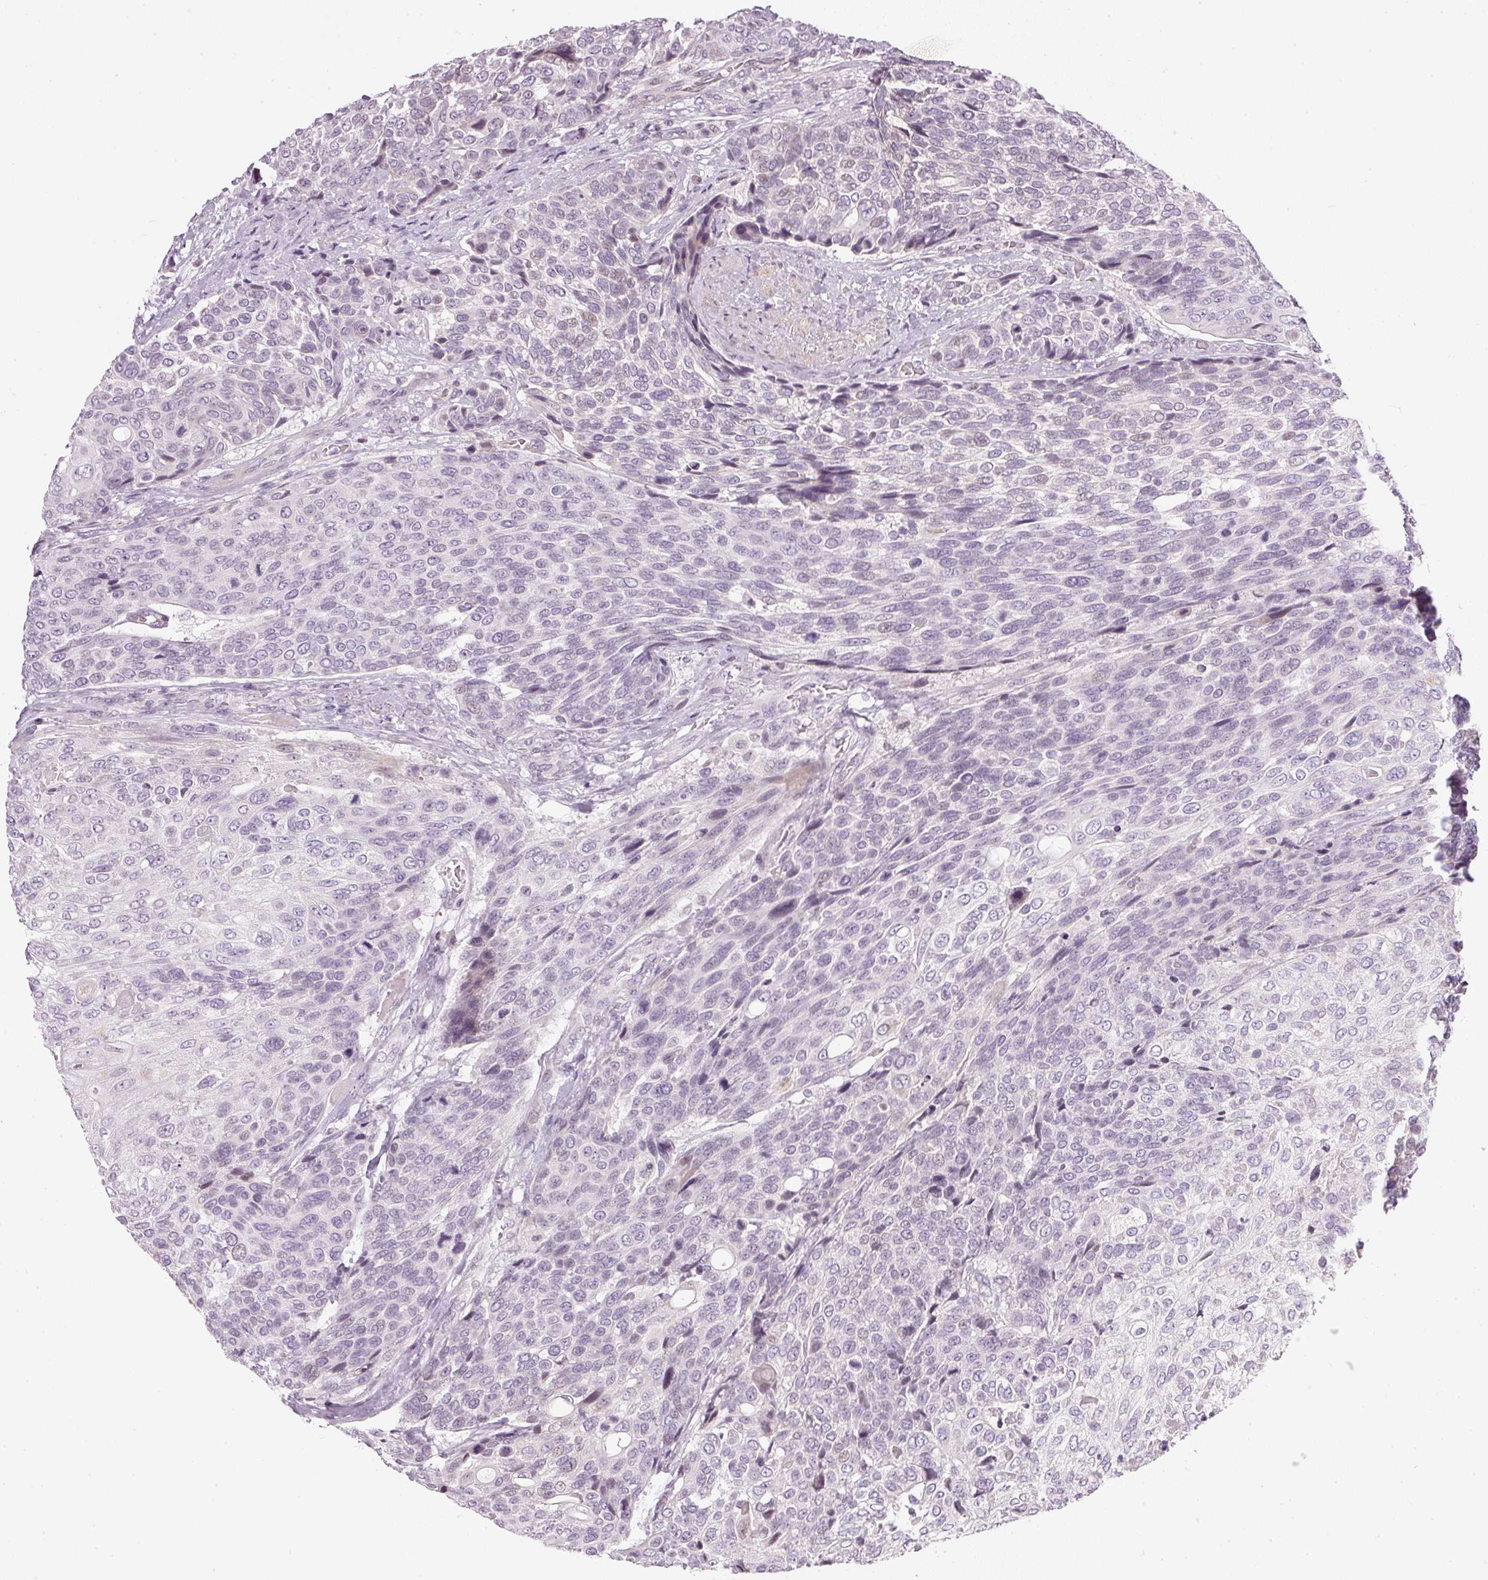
{"staining": {"intensity": "weak", "quantity": "<25%", "location": "nuclear"}, "tissue": "urothelial cancer", "cell_type": "Tumor cells", "image_type": "cancer", "snomed": [{"axis": "morphology", "description": "Urothelial carcinoma, High grade"}, {"axis": "topography", "description": "Urinary bladder"}], "caption": "This is an immunohistochemistry (IHC) histopathology image of human urothelial cancer. There is no expression in tumor cells.", "gene": "NRDE2", "patient": {"sex": "female", "age": 70}}